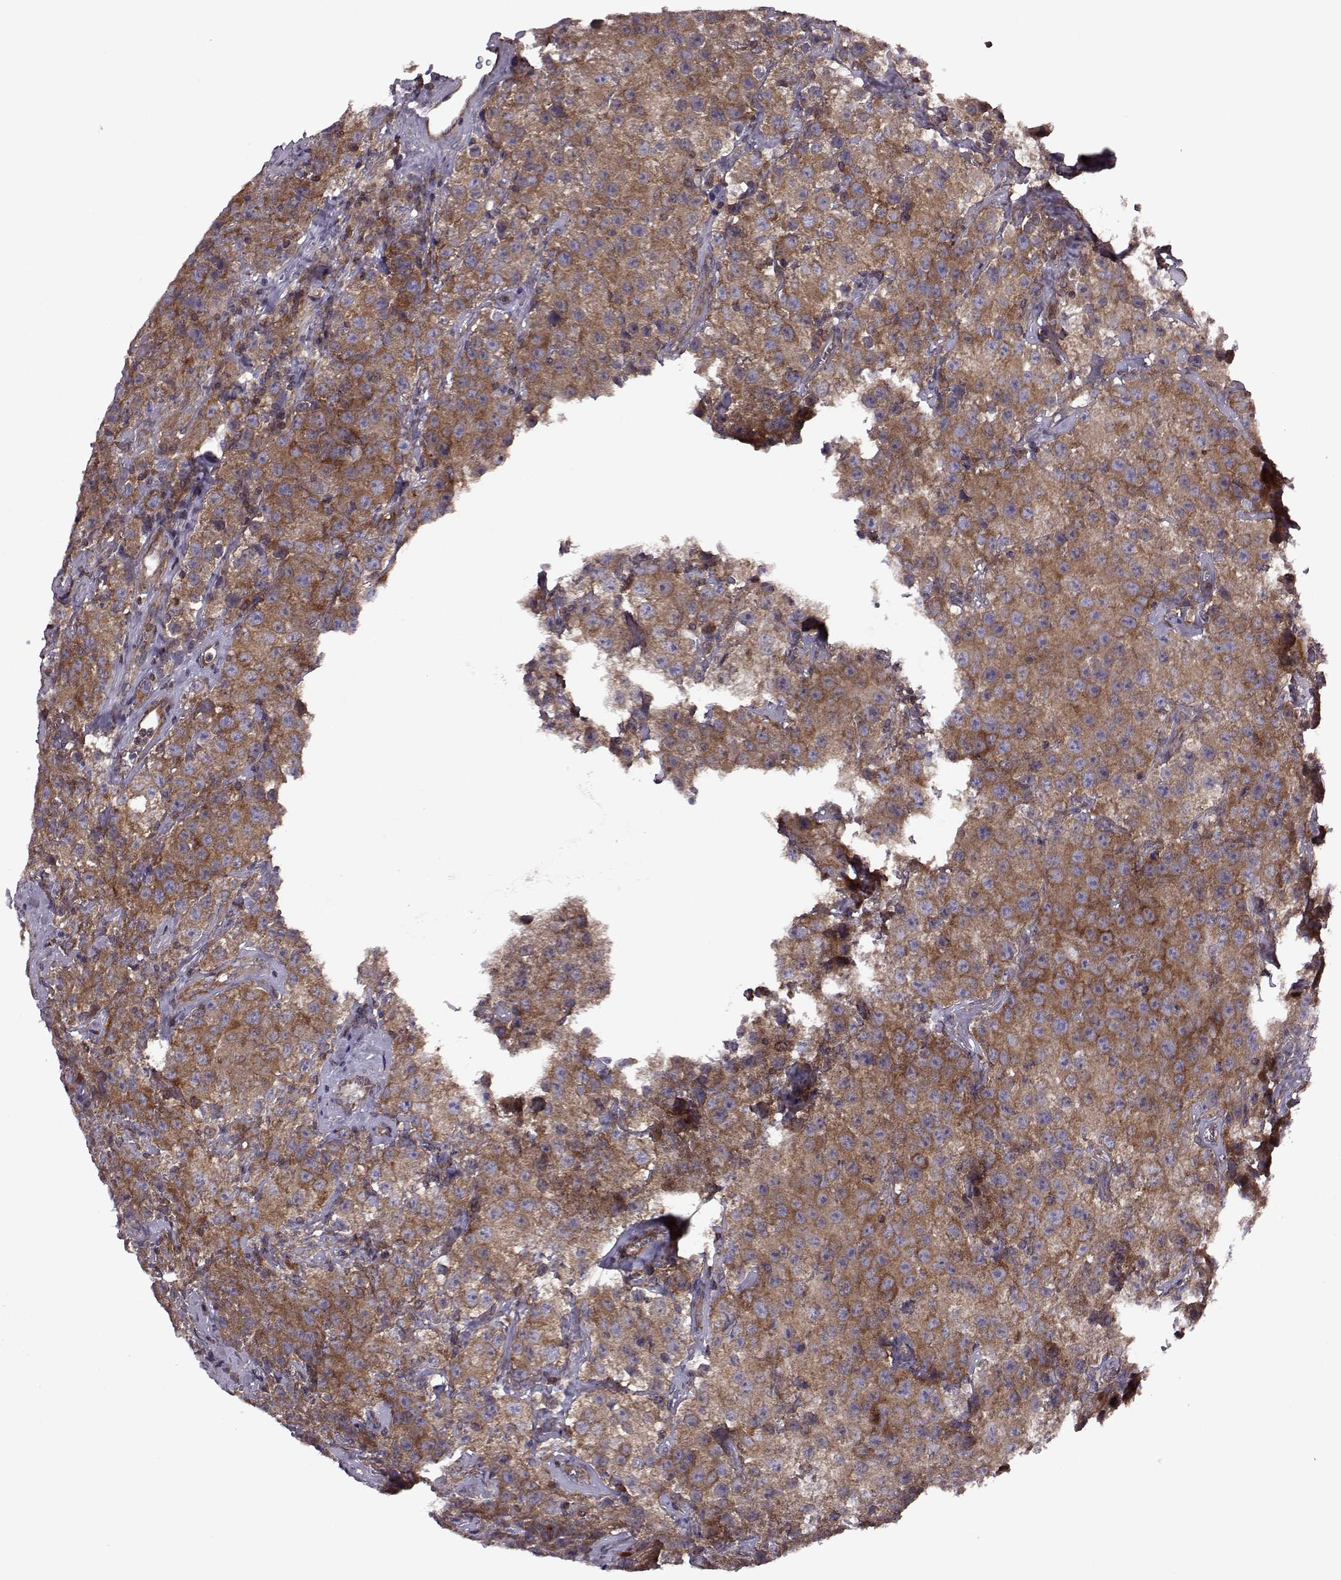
{"staining": {"intensity": "strong", "quantity": ">75%", "location": "cytoplasmic/membranous"}, "tissue": "testis cancer", "cell_type": "Tumor cells", "image_type": "cancer", "snomed": [{"axis": "morphology", "description": "Seminoma, NOS"}, {"axis": "topography", "description": "Testis"}], "caption": "Tumor cells show high levels of strong cytoplasmic/membranous expression in approximately >75% of cells in testis seminoma.", "gene": "URI1", "patient": {"sex": "male", "age": 52}}